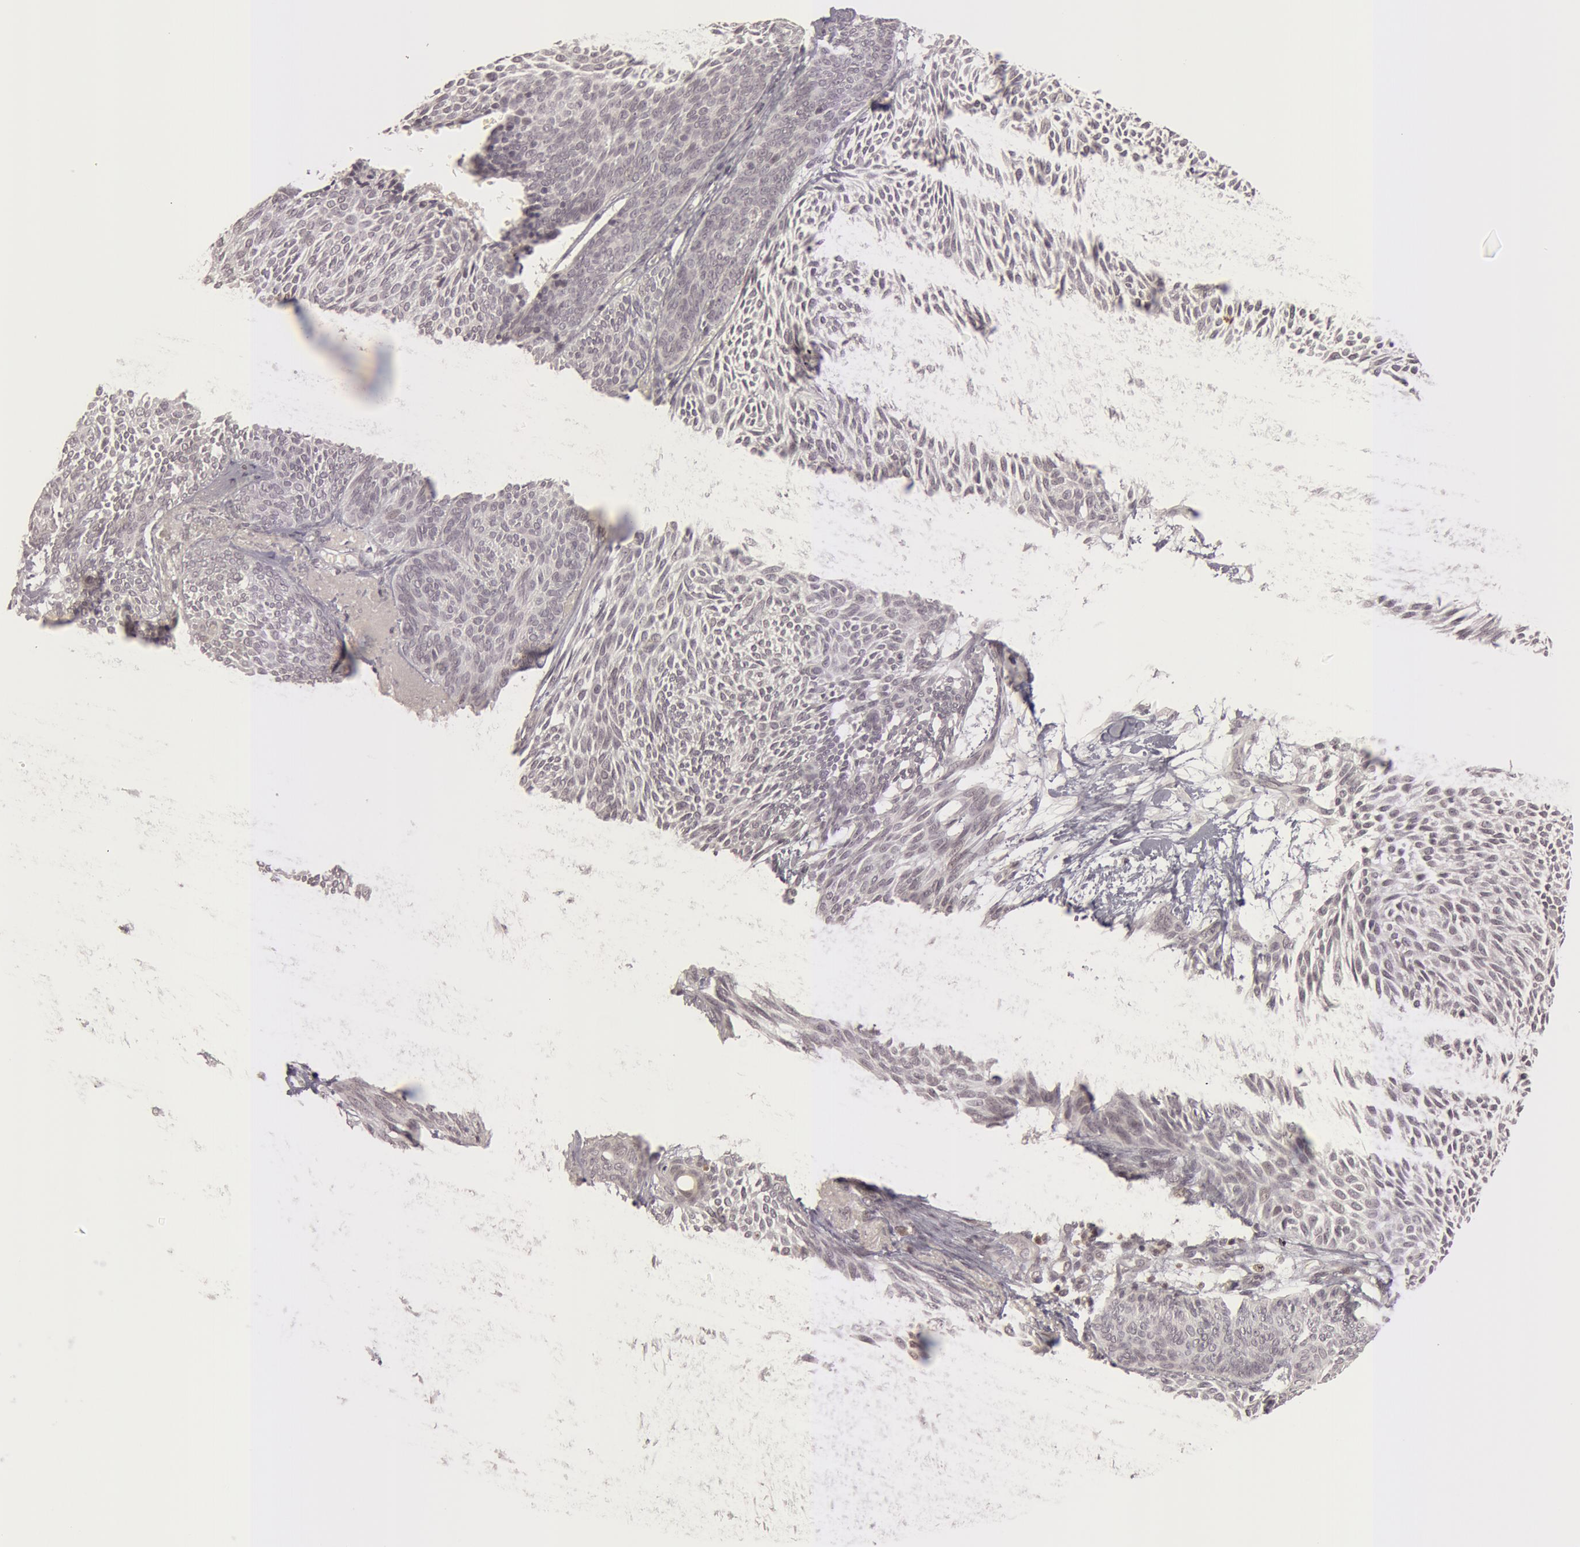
{"staining": {"intensity": "negative", "quantity": "none", "location": "none"}, "tissue": "skin cancer", "cell_type": "Tumor cells", "image_type": "cancer", "snomed": [{"axis": "morphology", "description": "Basal cell carcinoma"}, {"axis": "topography", "description": "Skin"}], "caption": "Protein analysis of skin cancer (basal cell carcinoma) shows no significant expression in tumor cells.", "gene": "OASL", "patient": {"sex": "male", "age": 84}}